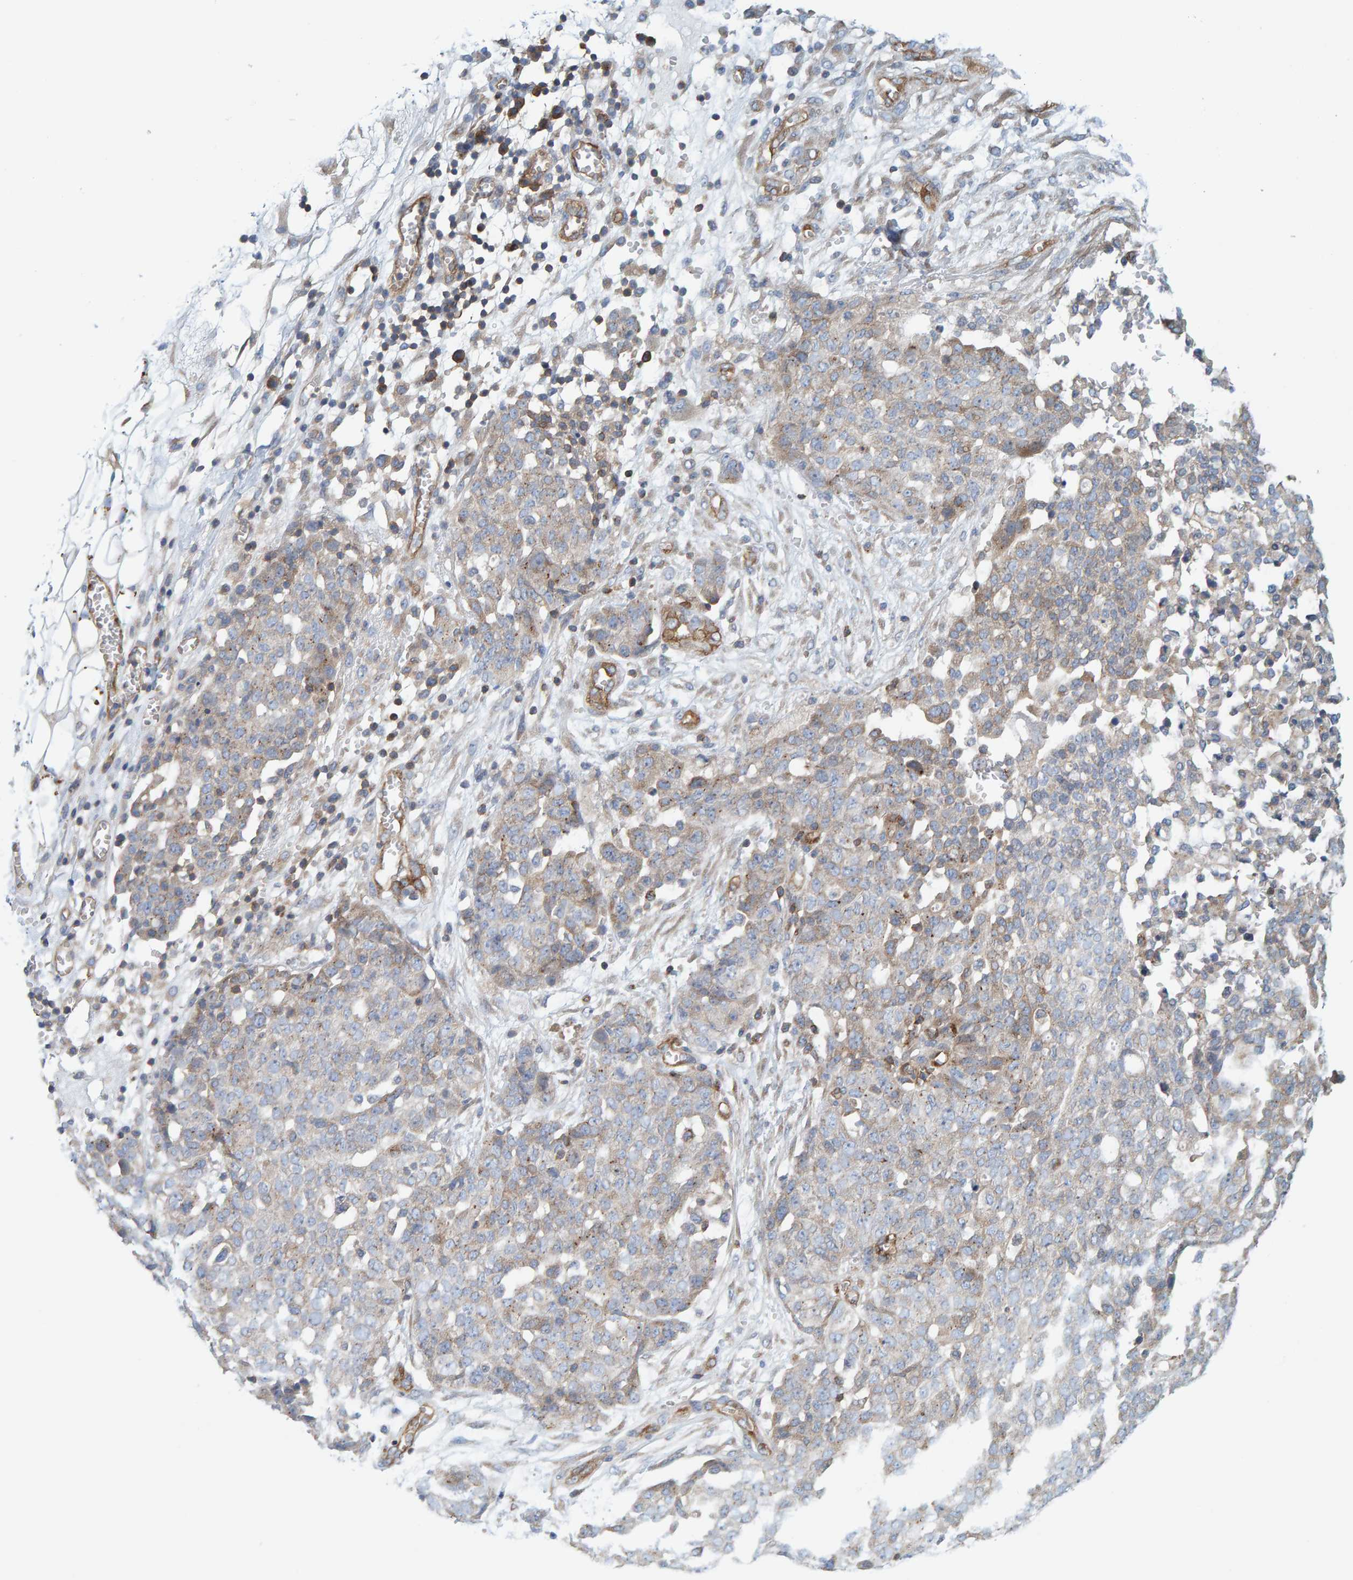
{"staining": {"intensity": "weak", "quantity": "<25%", "location": "cytoplasmic/membranous"}, "tissue": "ovarian cancer", "cell_type": "Tumor cells", "image_type": "cancer", "snomed": [{"axis": "morphology", "description": "Cystadenocarcinoma, serous, NOS"}, {"axis": "topography", "description": "Soft tissue"}, {"axis": "topography", "description": "Ovary"}], "caption": "Ovarian serous cystadenocarcinoma was stained to show a protein in brown. There is no significant staining in tumor cells.", "gene": "PRKD2", "patient": {"sex": "female", "age": 57}}